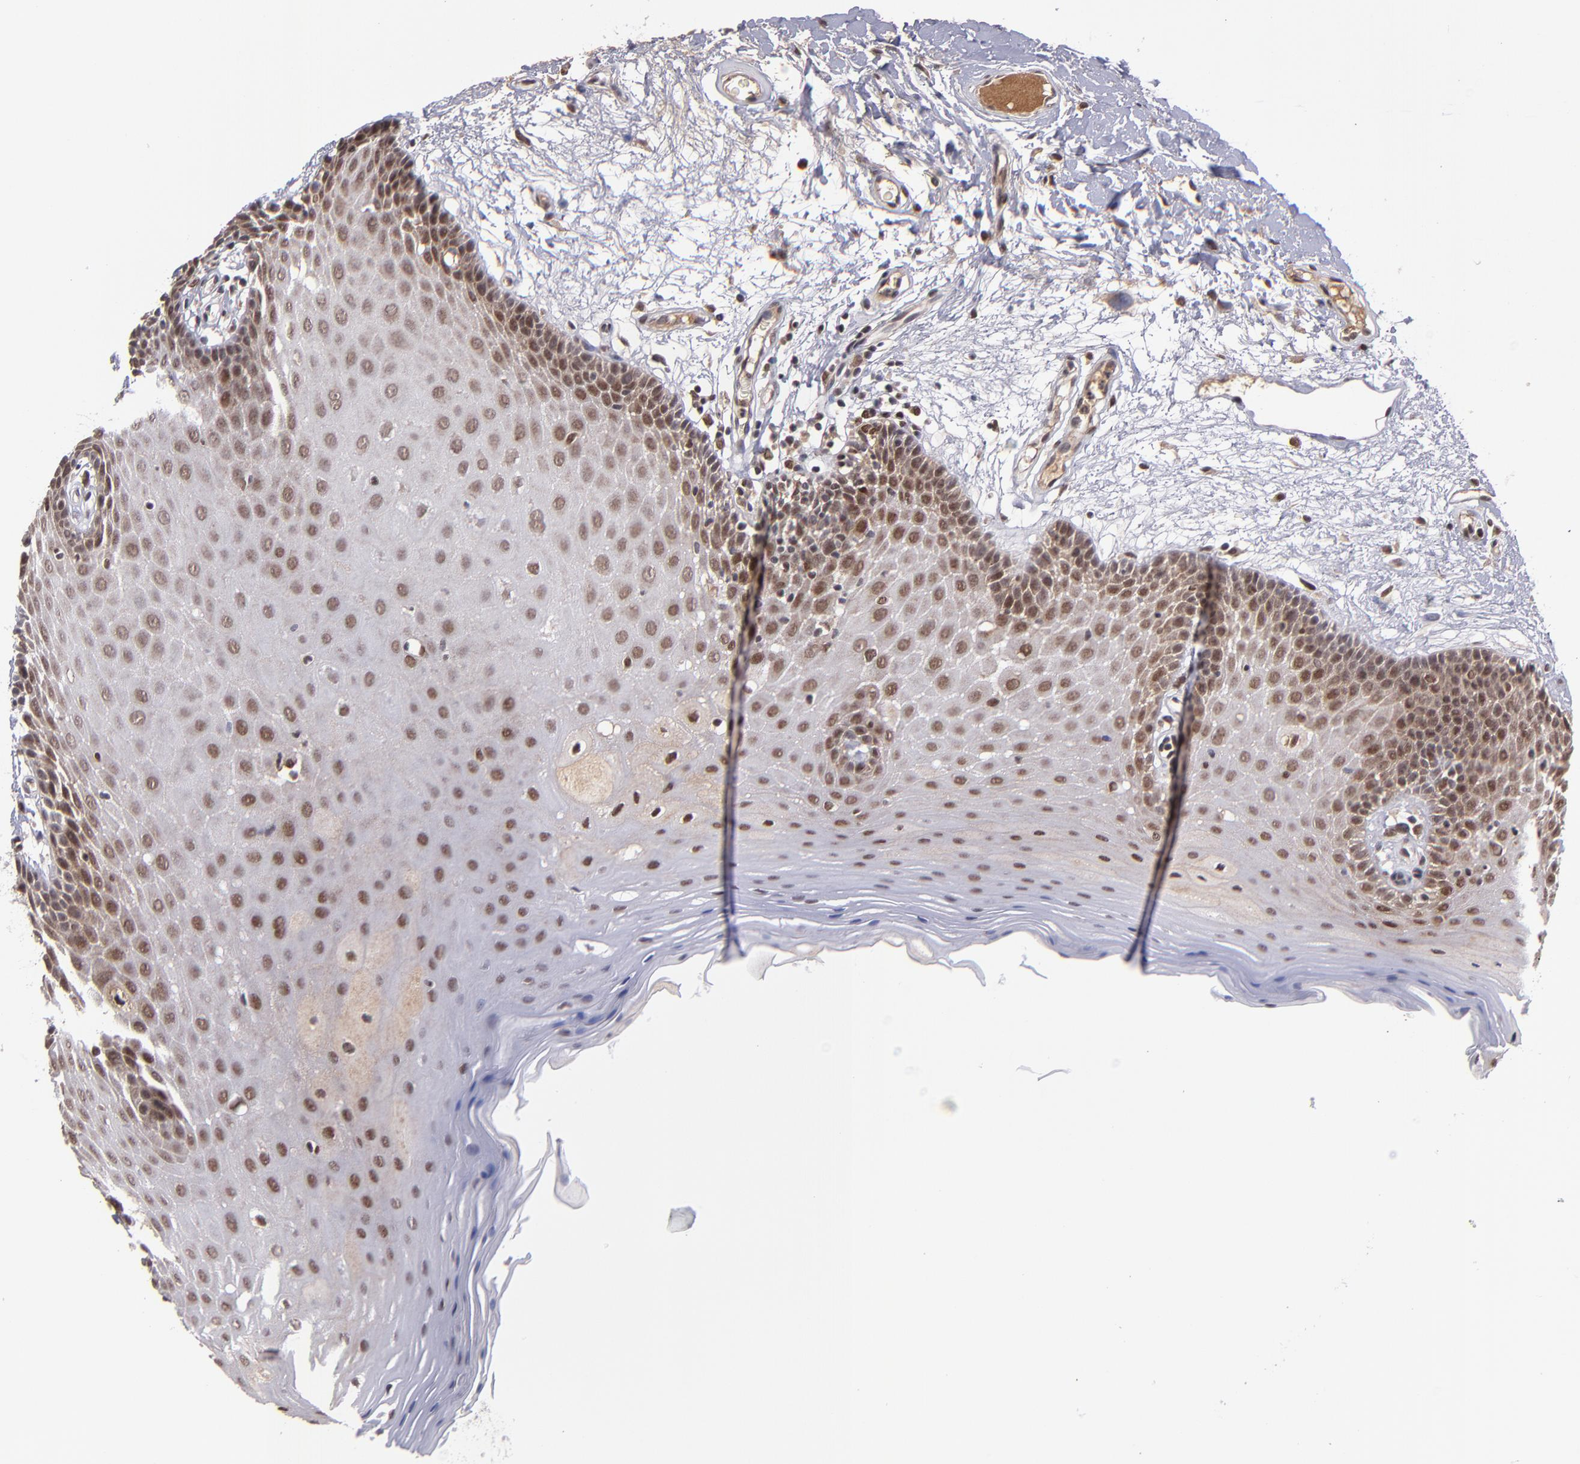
{"staining": {"intensity": "moderate", "quantity": ">75%", "location": "cytoplasmic/membranous,nuclear"}, "tissue": "oral mucosa", "cell_type": "Squamous epithelial cells", "image_type": "normal", "snomed": [{"axis": "morphology", "description": "Normal tissue, NOS"}, {"axis": "morphology", "description": "Squamous cell carcinoma, NOS"}, {"axis": "topography", "description": "Skeletal muscle"}, {"axis": "topography", "description": "Oral tissue"}, {"axis": "topography", "description": "Head-Neck"}], "caption": "Brown immunohistochemical staining in unremarkable oral mucosa shows moderate cytoplasmic/membranous,nuclear positivity in about >75% of squamous epithelial cells.", "gene": "EP300", "patient": {"sex": "male", "age": 71}}